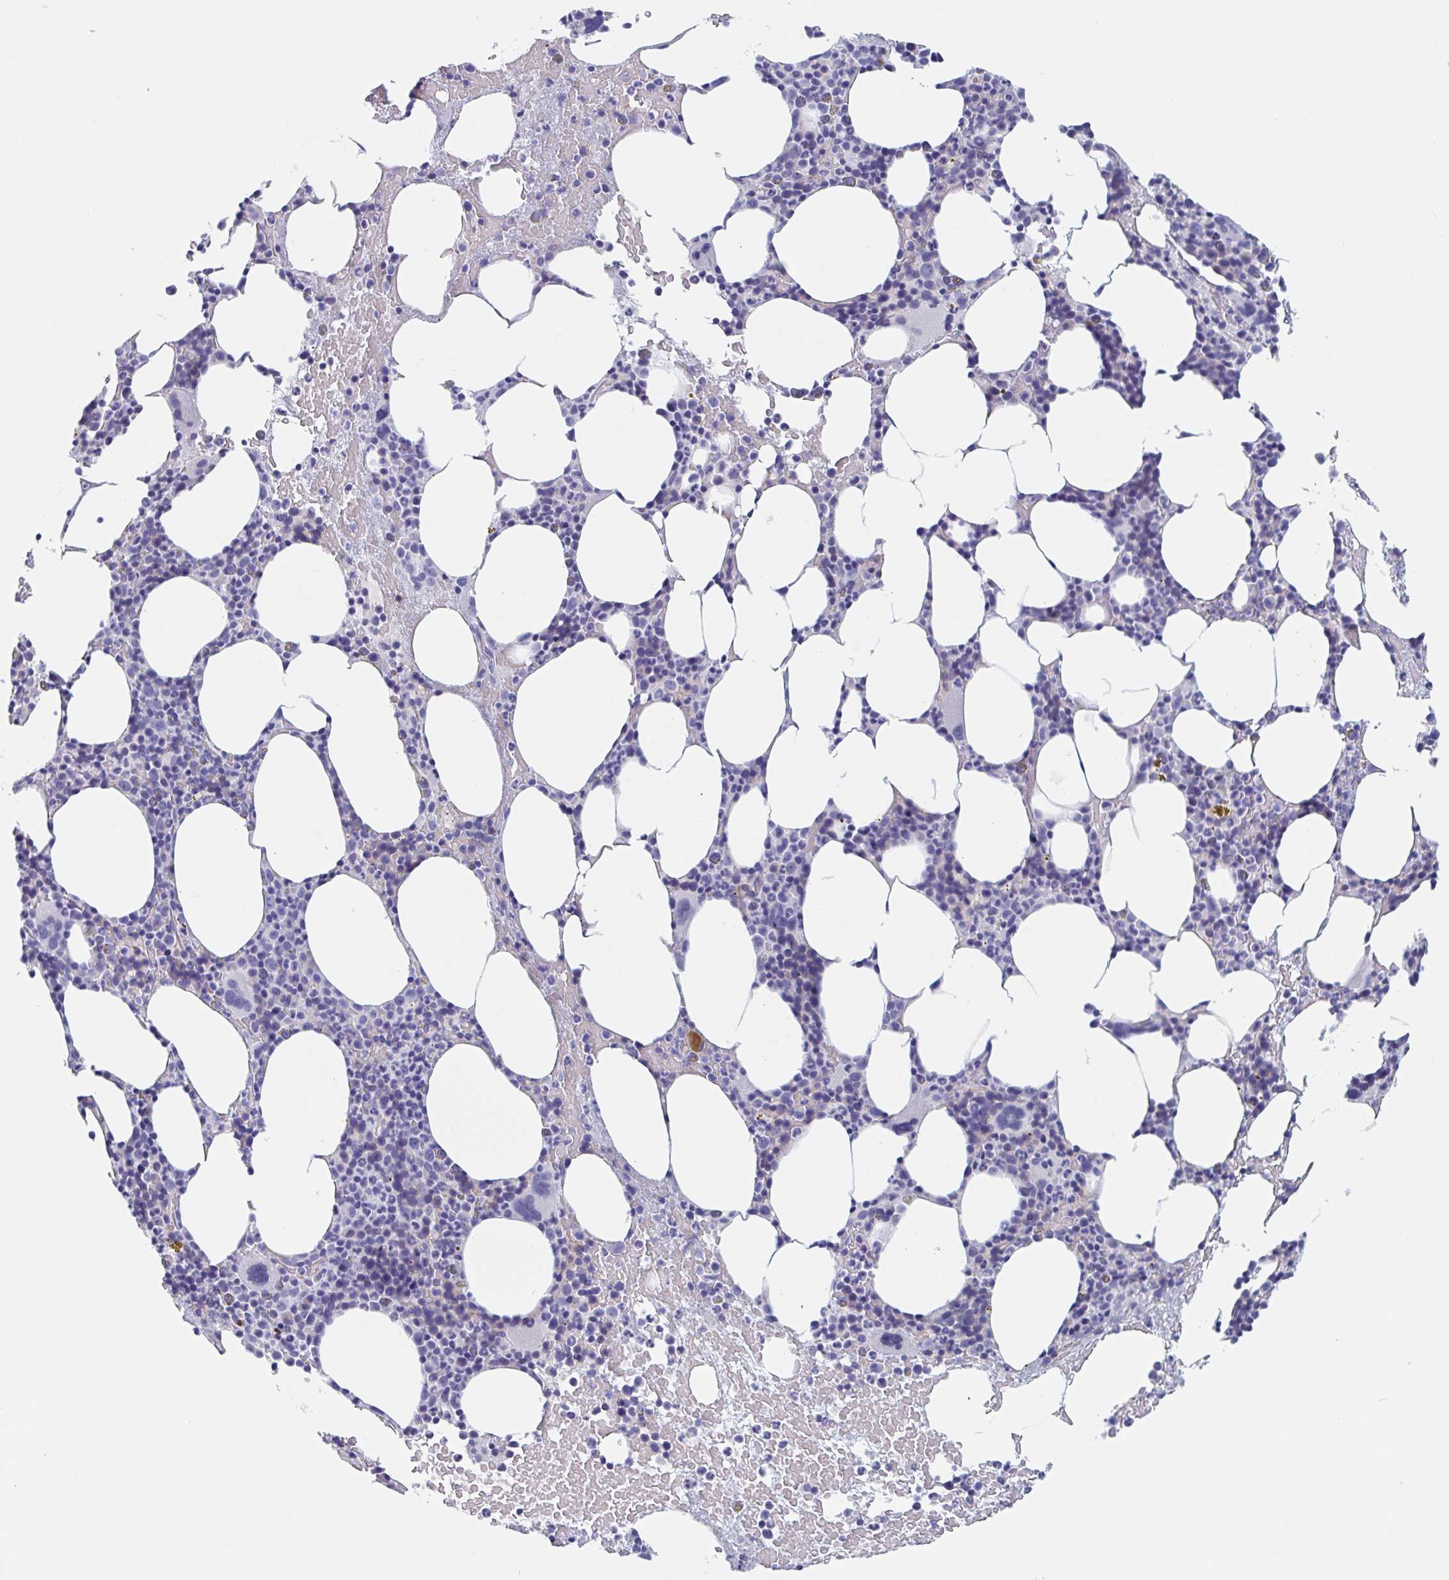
{"staining": {"intensity": "negative", "quantity": "none", "location": "none"}, "tissue": "bone marrow", "cell_type": "Hematopoietic cells", "image_type": "normal", "snomed": [{"axis": "morphology", "description": "Normal tissue, NOS"}, {"axis": "topography", "description": "Bone marrow"}], "caption": "A high-resolution photomicrograph shows immunohistochemistry staining of normal bone marrow, which reveals no significant staining in hematopoietic cells.", "gene": "DPEP3", "patient": {"sex": "female", "age": 62}}